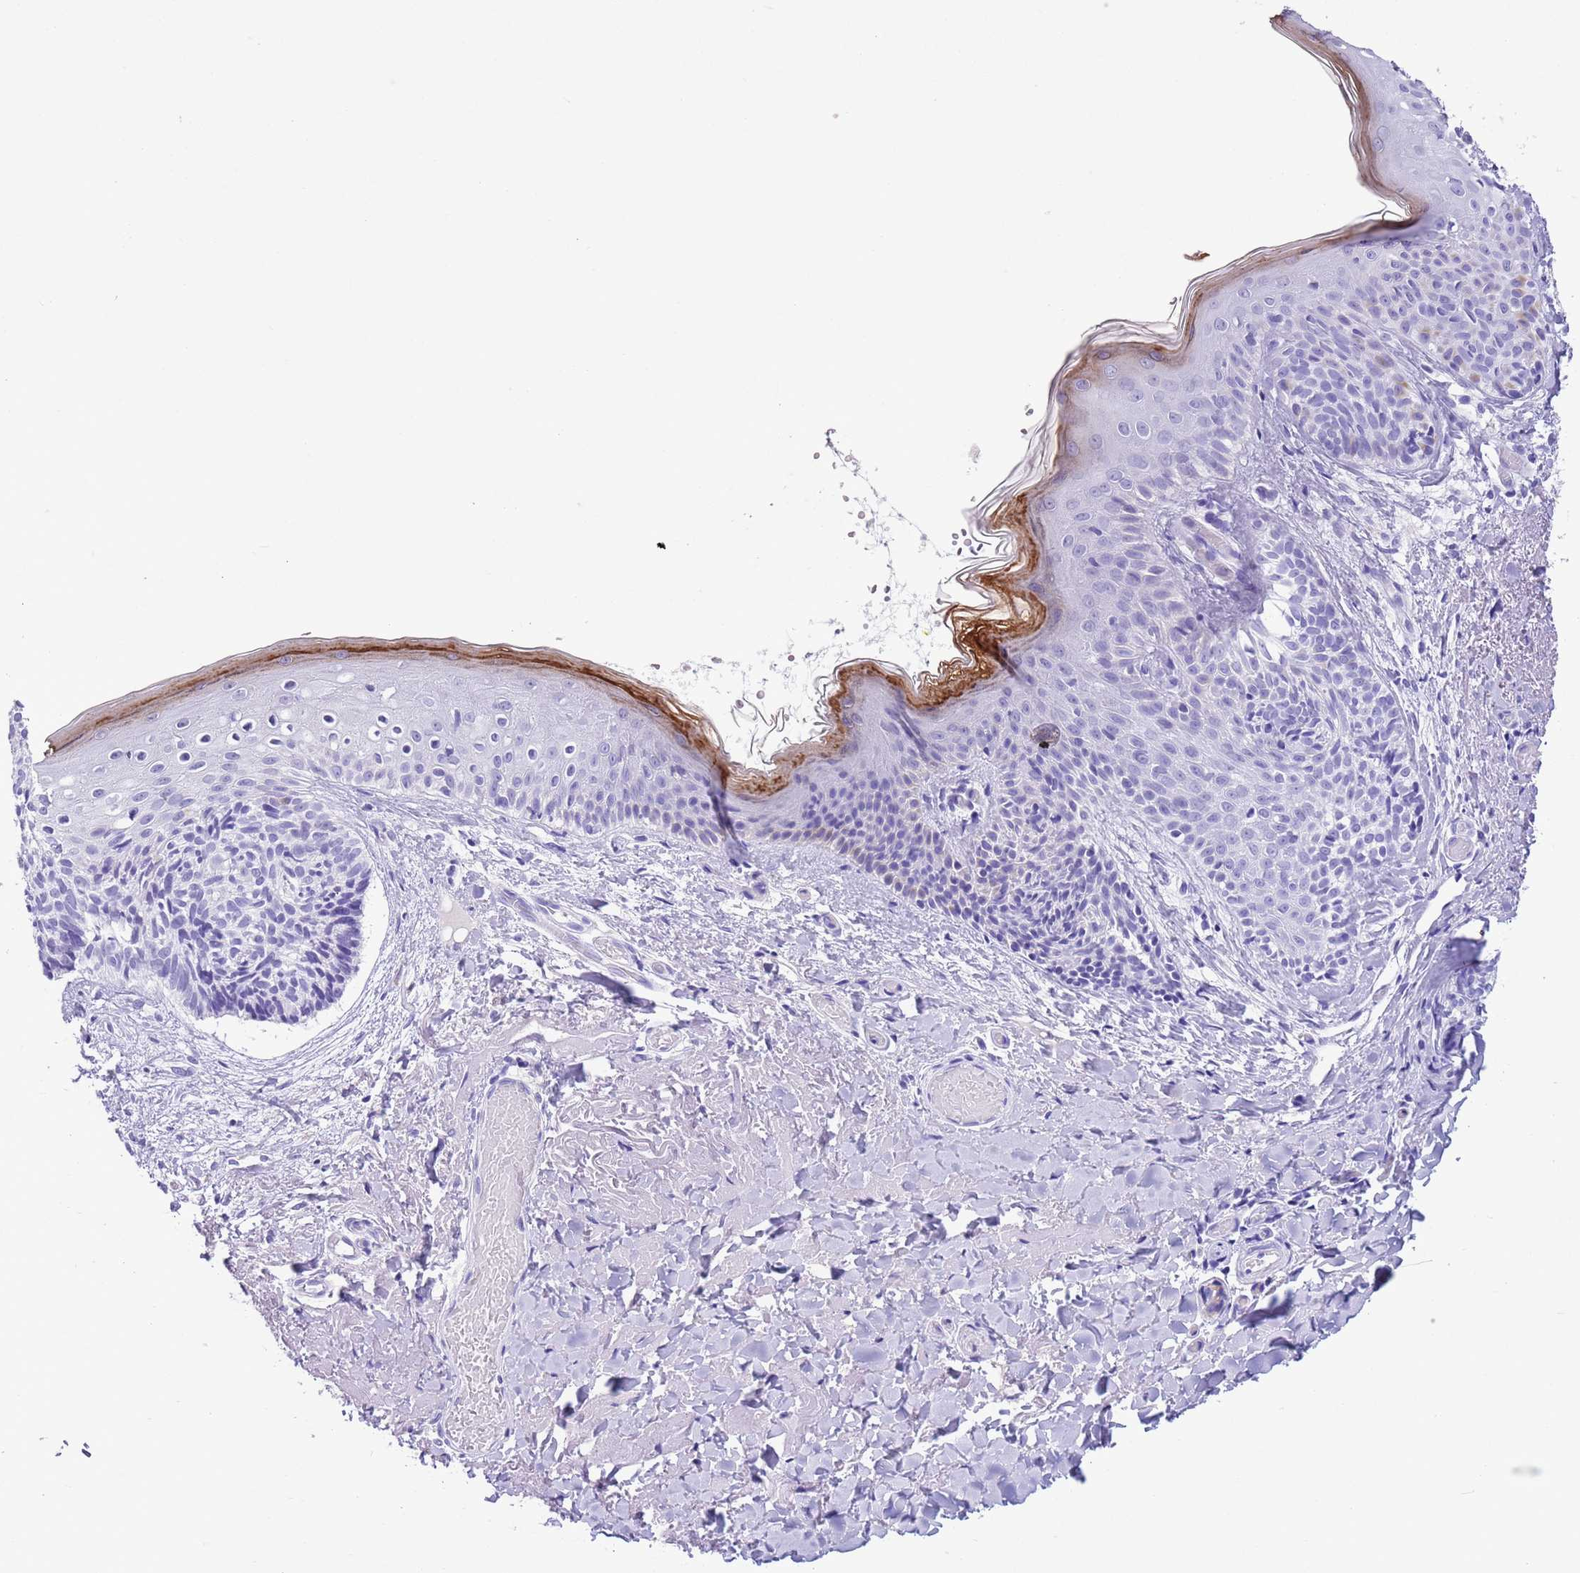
{"staining": {"intensity": "negative", "quantity": "none", "location": "none"}, "tissue": "skin cancer", "cell_type": "Tumor cells", "image_type": "cancer", "snomed": [{"axis": "morphology", "description": "Basal cell carcinoma"}, {"axis": "topography", "description": "Skin"}], "caption": "Immunohistochemistry micrograph of human skin basal cell carcinoma stained for a protein (brown), which reveals no positivity in tumor cells. The staining was performed using DAB (3,3'-diaminobenzidine) to visualize the protein expression in brown, while the nuclei were stained in blue with hematoxylin (Magnification: 20x).", "gene": "TBC1D10B", "patient": {"sex": "male", "age": 84}}